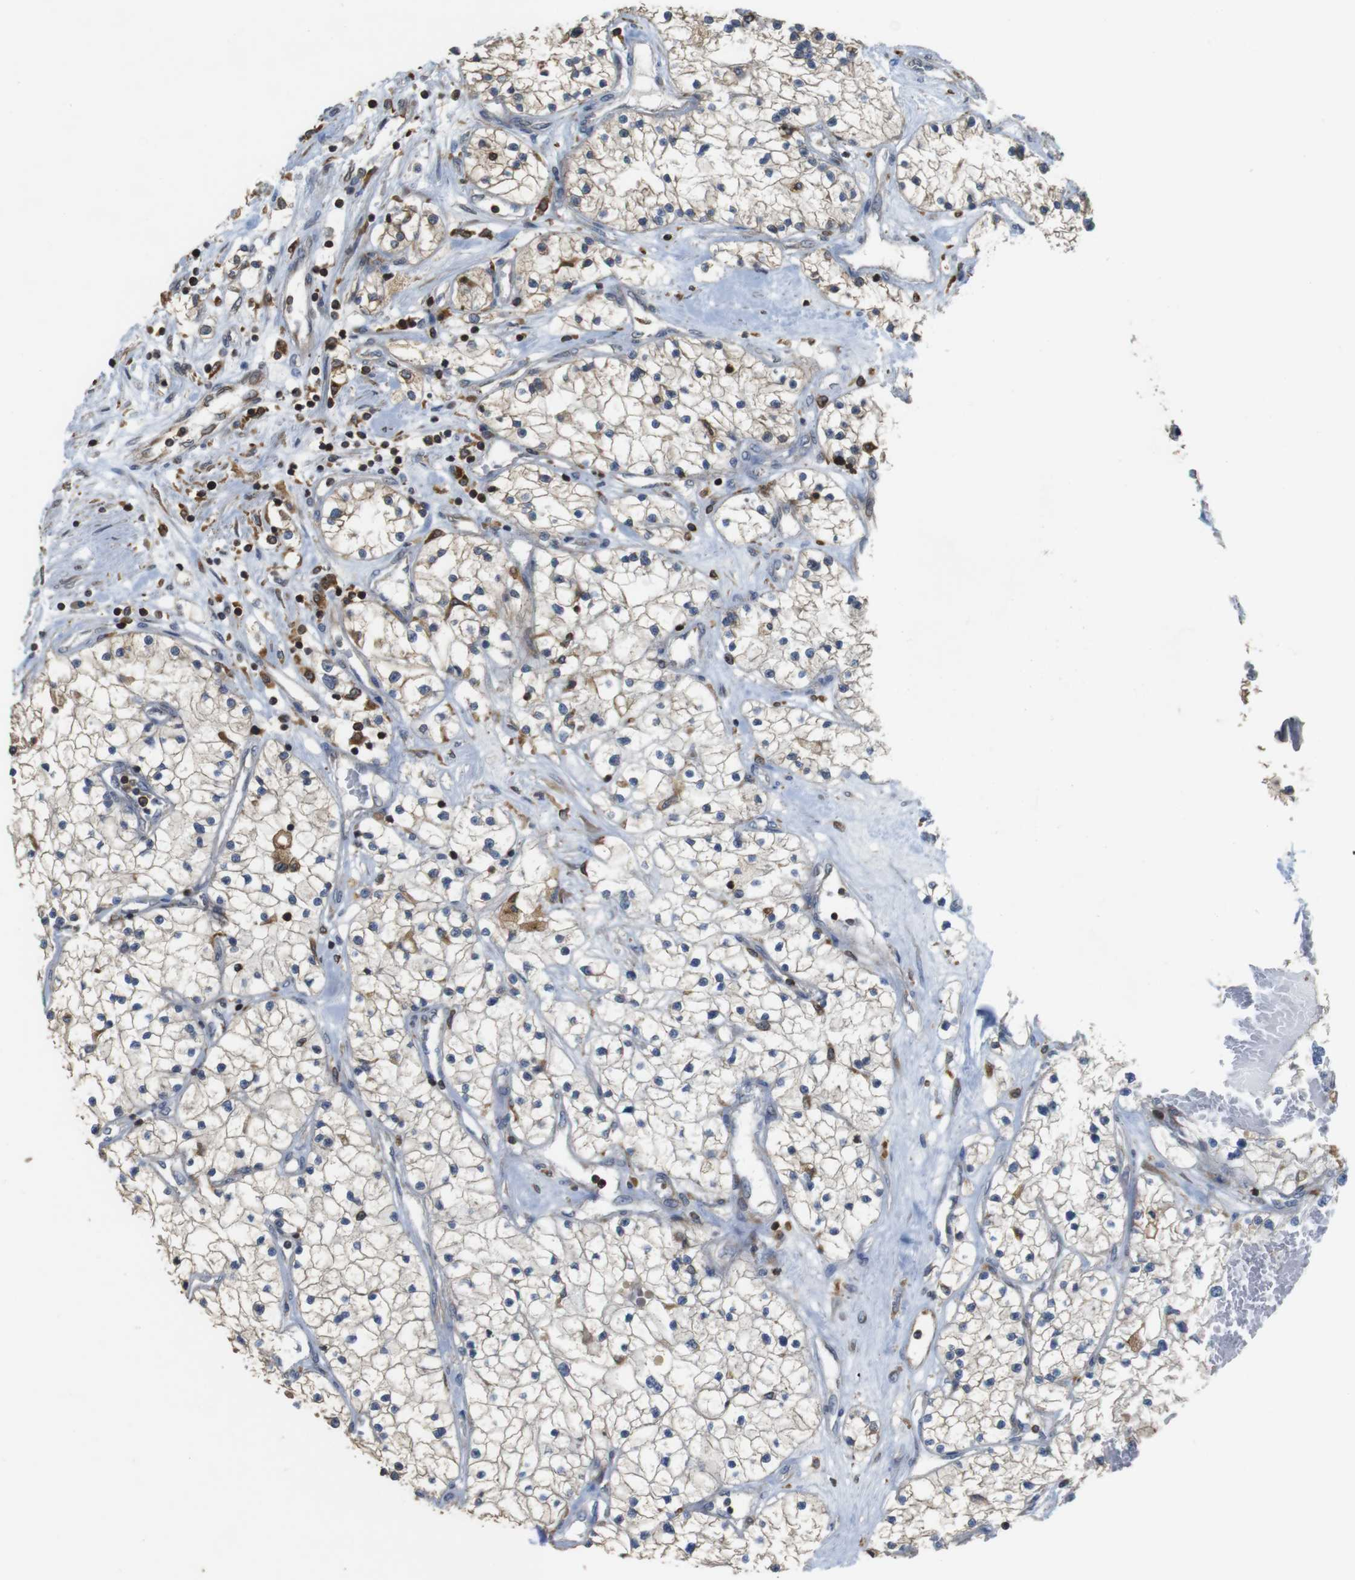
{"staining": {"intensity": "negative", "quantity": "none", "location": "none"}, "tissue": "renal cancer", "cell_type": "Tumor cells", "image_type": "cancer", "snomed": [{"axis": "morphology", "description": "Adenocarcinoma, NOS"}, {"axis": "topography", "description": "Kidney"}], "caption": "This is an immunohistochemistry (IHC) histopathology image of renal cancer. There is no expression in tumor cells.", "gene": "ARL6IP5", "patient": {"sex": "male", "age": 68}}